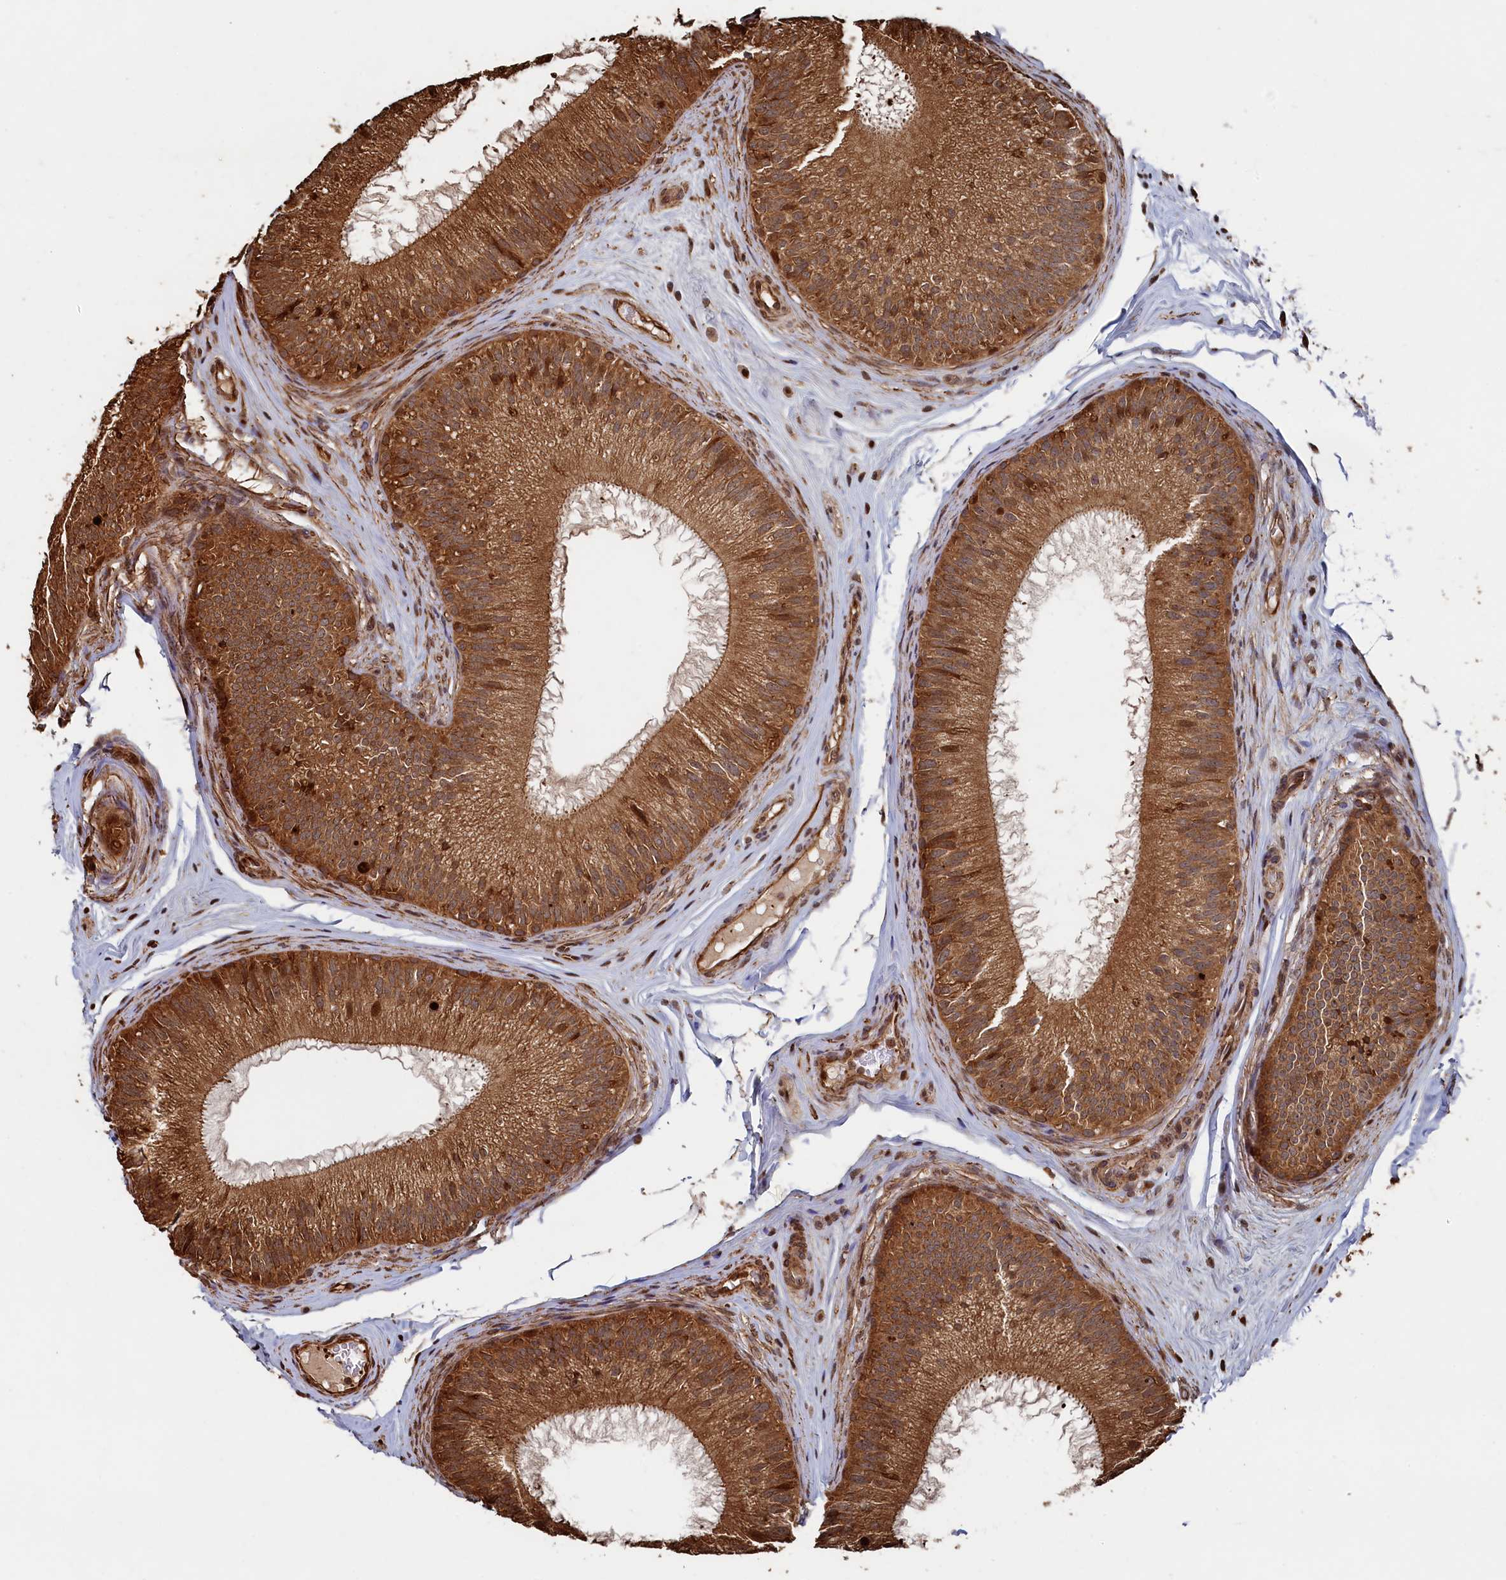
{"staining": {"intensity": "strong", "quantity": ">75%", "location": "cytoplasmic/membranous,nuclear"}, "tissue": "epididymis", "cell_type": "Glandular cells", "image_type": "normal", "snomed": [{"axis": "morphology", "description": "Normal tissue, NOS"}, {"axis": "topography", "description": "Epididymis"}], "caption": "Immunohistochemical staining of unremarkable human epididymis shows strong cytoplasmic/membranous,nuclear protein positivity in about >75% of glandular cells.", "gene": "PIGN", "patient": {"sex": "male", "age": 45}}